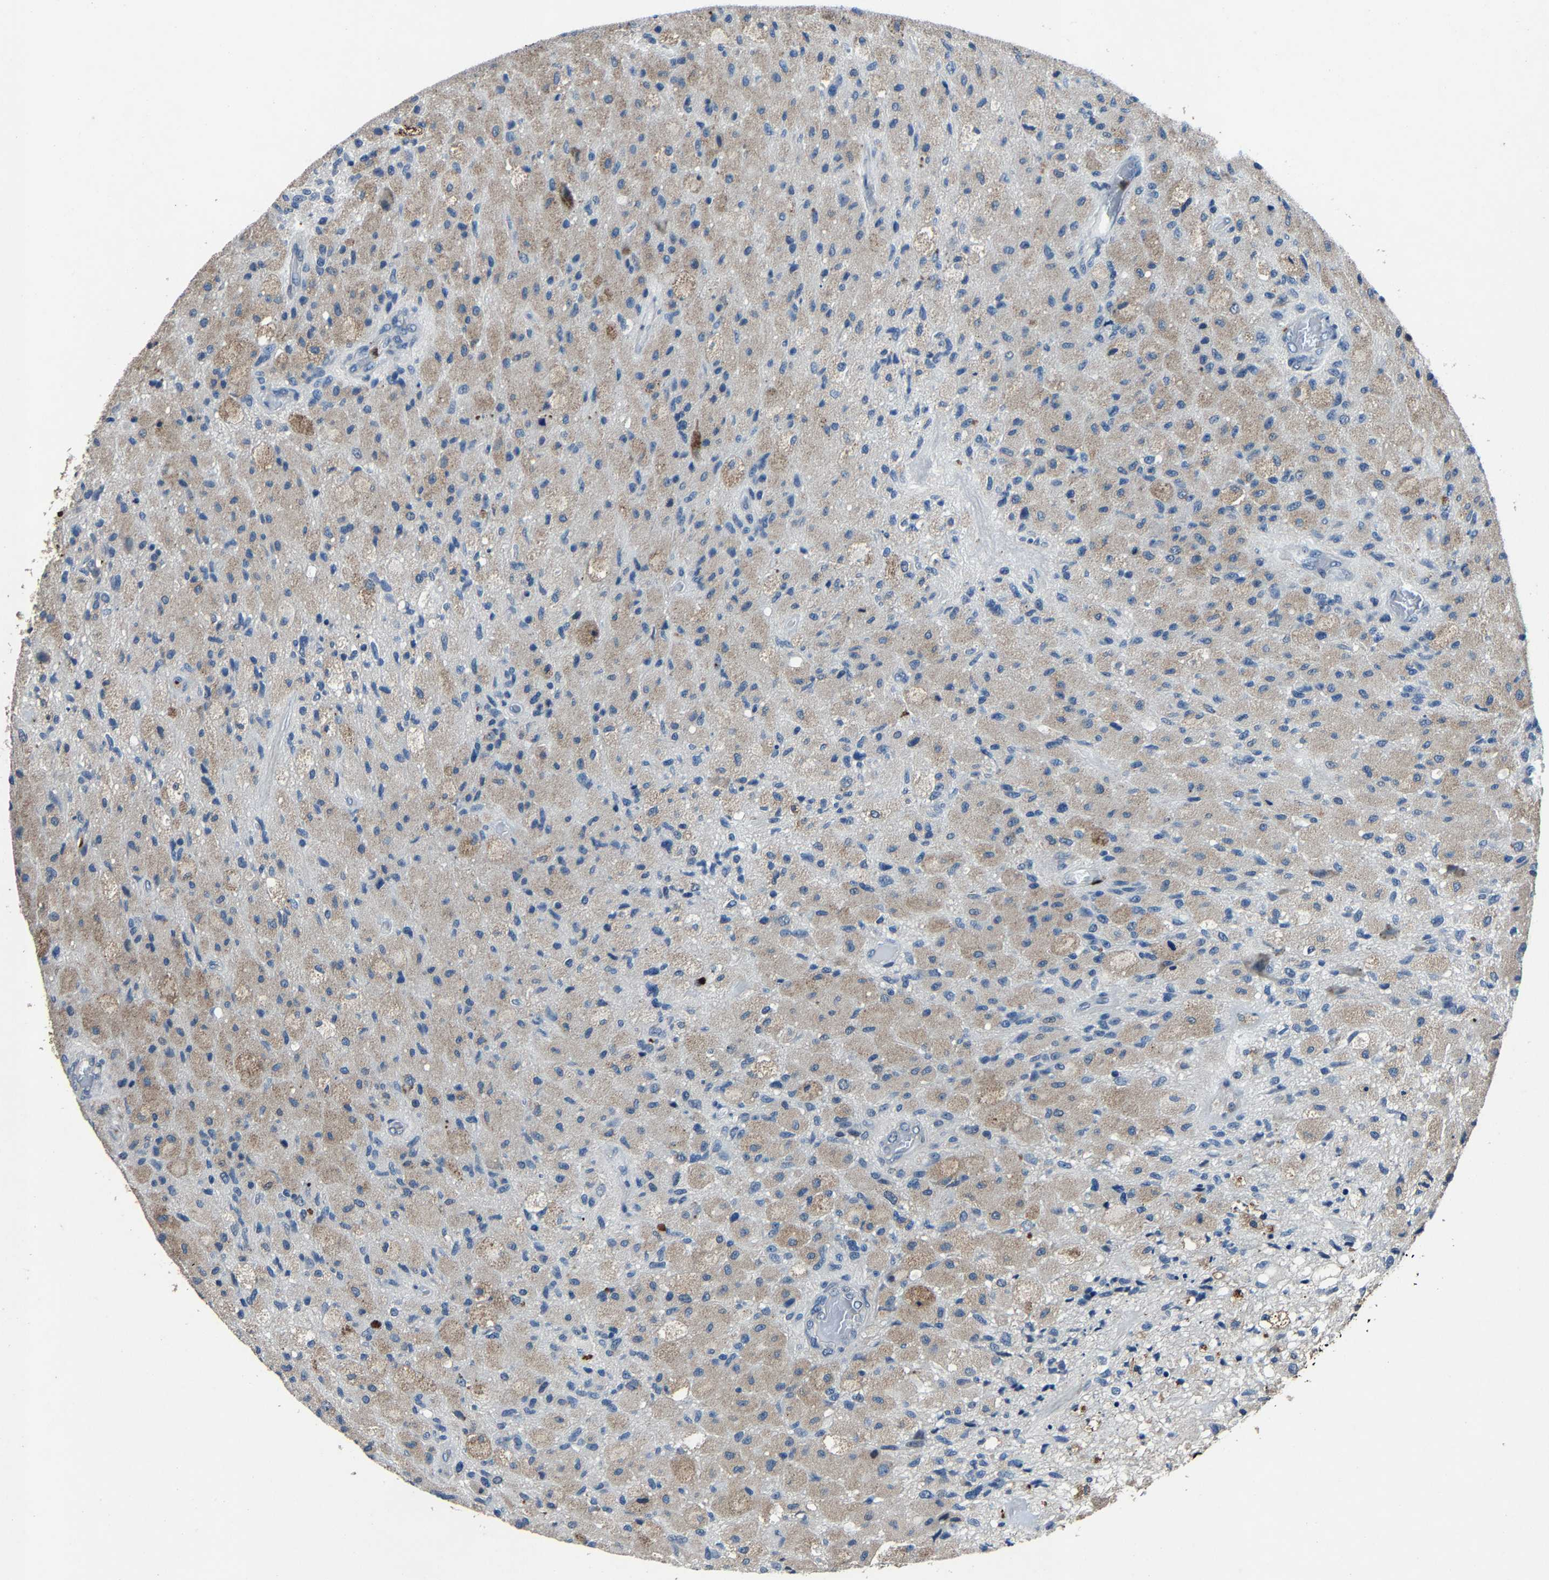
{"staining": {"intensity": "weak", "quantity": "25%-75%", "location": "cytoplasmic/membranous"}, "tissue": "glioma", "cell_type": "Tumor cells", "image_type": "cancer", "snomed": [{"axis": "morphology", "description": "Normal tissue, NOS"}, {"axis": "morphology", "description": "Glioma, malignant, High grade"}, {"axis": "topography", "description": "Cerebral cortex"}], "caption": "Protein expression analysis of glioma displays weak cytoplasmic/membranous positivity in about 25%-75% of tumor cells.", "gene": "PCNX2", "patient": {"sex": "male", "age": 77}}